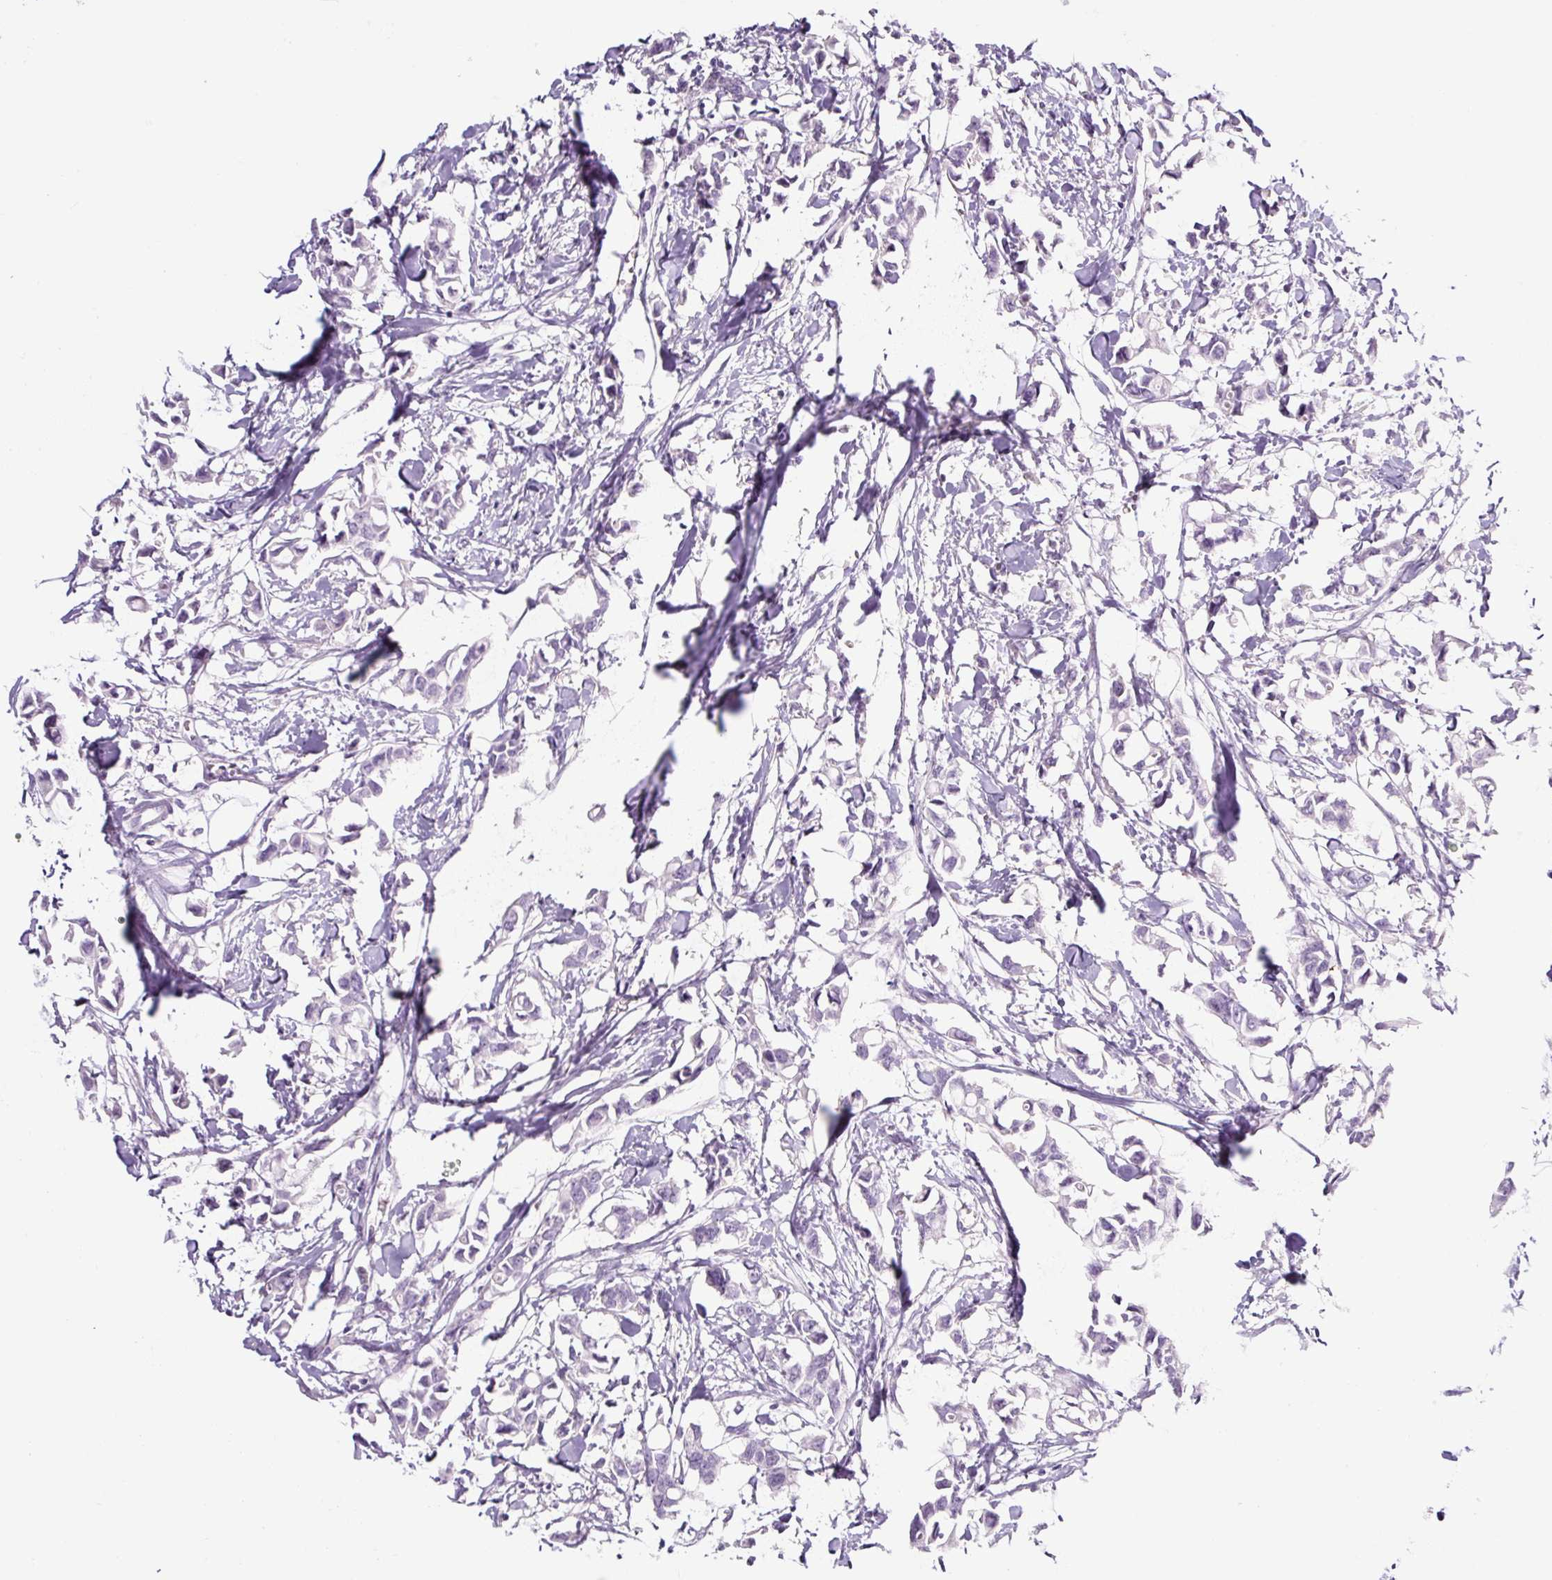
{"staining": {"intensity": "negative", "quantity": "none", "location": "none"}, "tissue": "breast cancer", "cell_type": "Tumor cells", "image_type": "cancer", "snomed": [{"axis": "morphology", "description": "Duct carcinoma"}, {"axis": "topography", "description": "Breast"}], "caption": "Immunohistochemistry of human breast infiltrating ductal carcinoma exhibits no staining in tumor cells.", "gene": "RNF212B", "patient": {"sex": "female", "age": 41}}